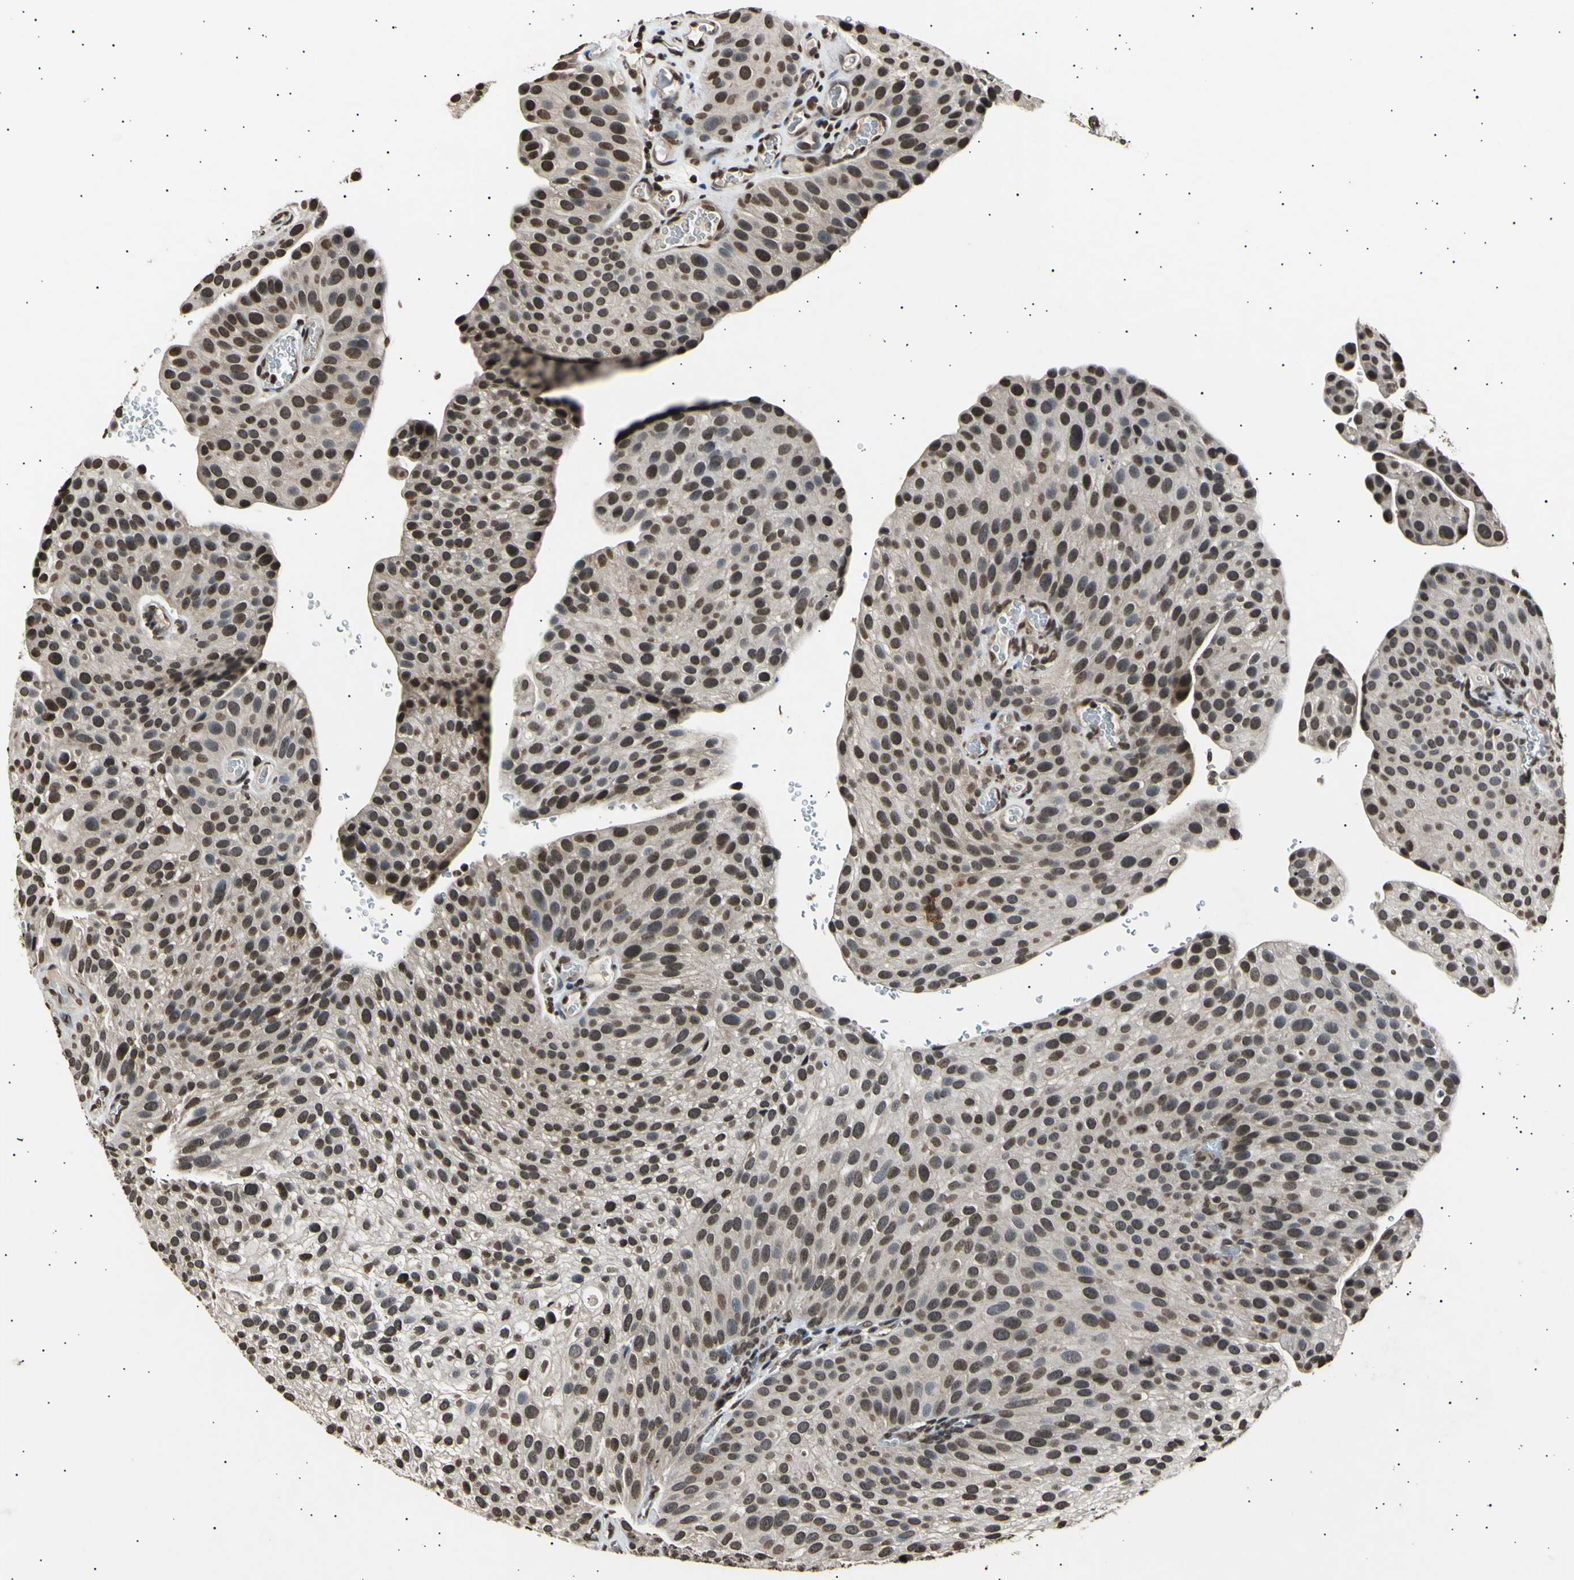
{"staining": {"intensity": "strong", "quantity": ">75%", "location": "cytoplasmic/membranous,nuclear"}, "tissue": "urothelial cancer", "cell_type": "Tumor cells", "image_type": "cancer", "snomed": [{"axis": "morphology", "description": "Urothelial carcinoma, Low grade"}, {"axis": "topography", "description": "Smooth muscle"}, {"axis": "topography", "description": "Urinary bladder"}], "caption": "A photomicrograph of urothelial carcinoma (low-grade) stained for a protein demonstrates strong cytoplasmic/membranous and nuclear brown staining in tumor cells. (IHC, brightfield microscopy, high magnification).", "gene": "ANAPC7", "patient": {"sex": "male", "age": 60}}